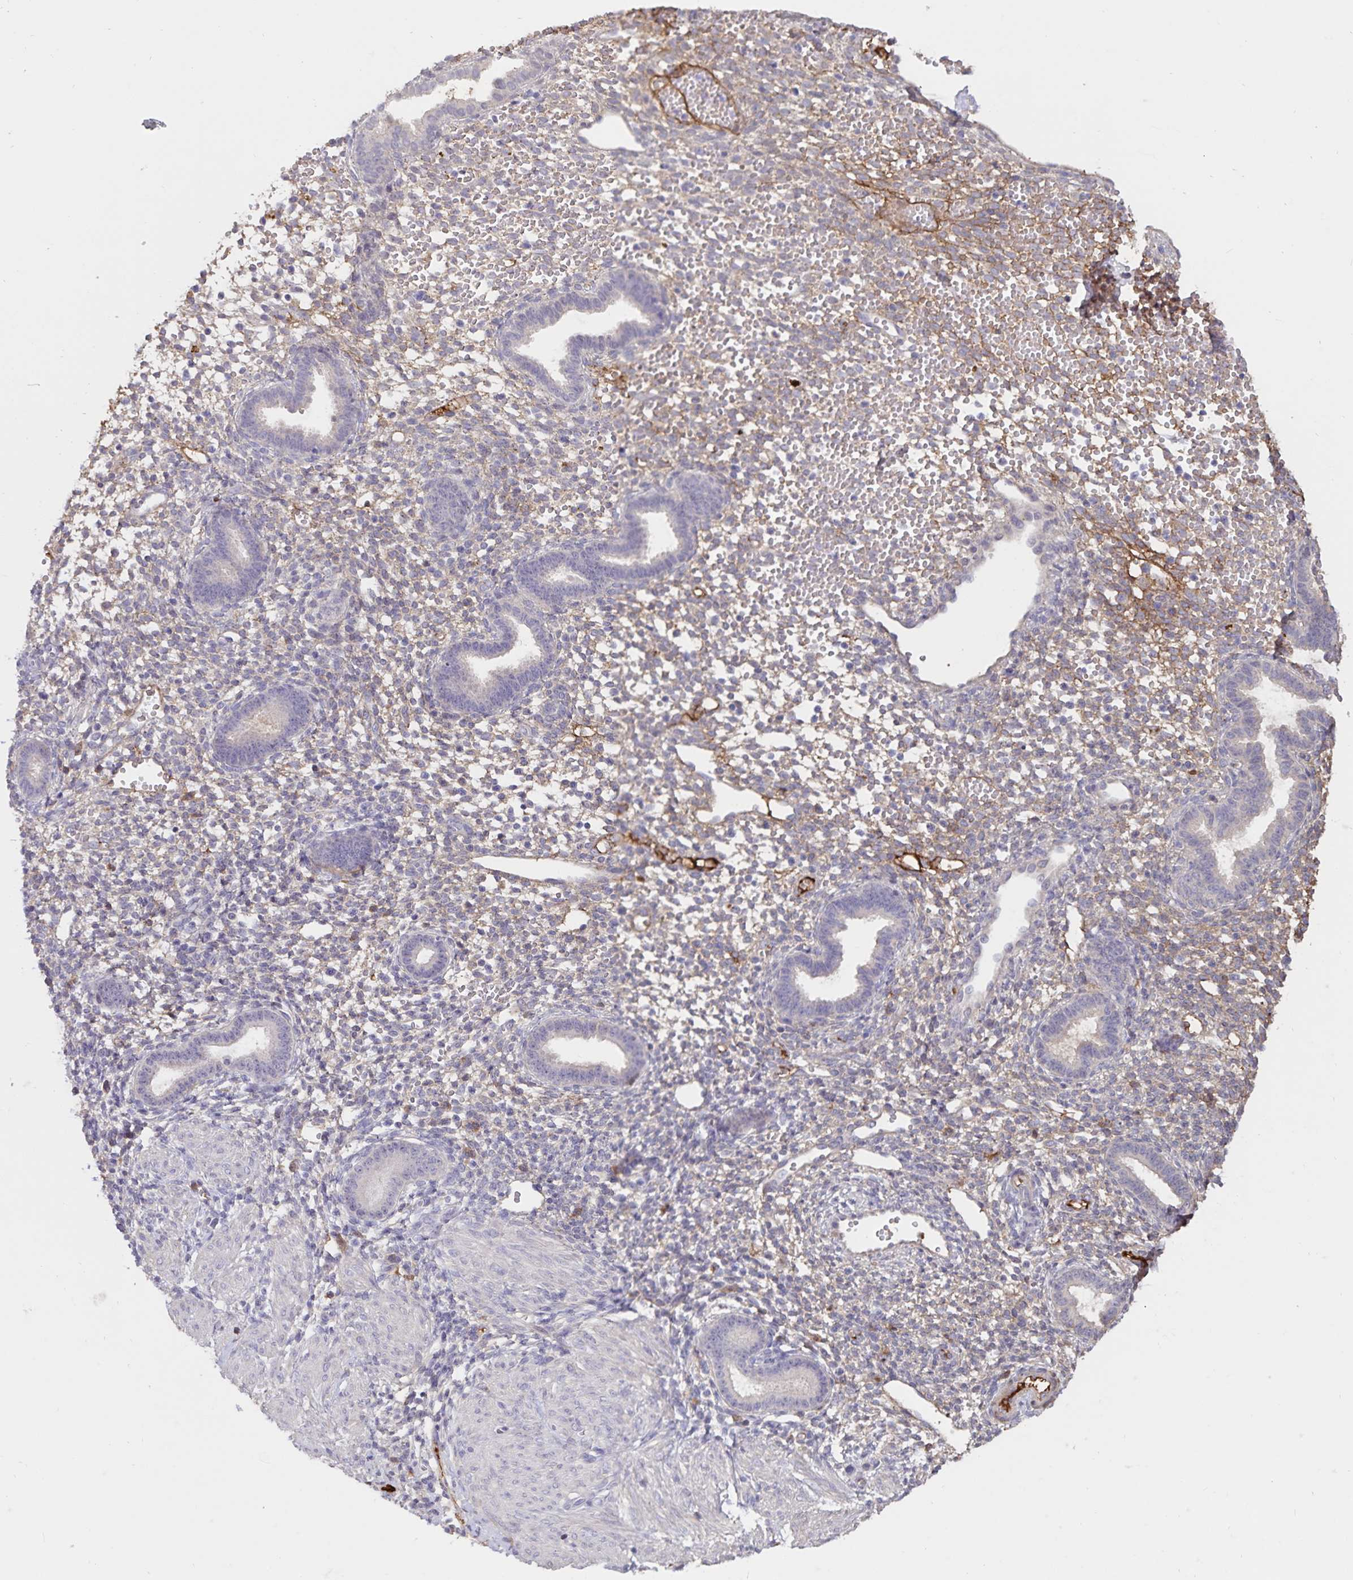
{"staining": {"intensity": "weak", "quantity": "<25%", "location": "cytoplasmic/membranous"}, "tissue": "endometrium", "cell_type": "Cells in endometrial stroma", "image_type": "normal", "snomed": [{"axis": "morphology", "description": "Normal tissue, NOS"}, {"axis": "topography", "description": "Endometrium"}], "caption": "Human endometrium stained for a protein using immunohistochemistry (IHC) exhibits no positivity in cells in endometrial stroma.", "gene": "FGG", "patient": {"sex": "female", "age": 36}}